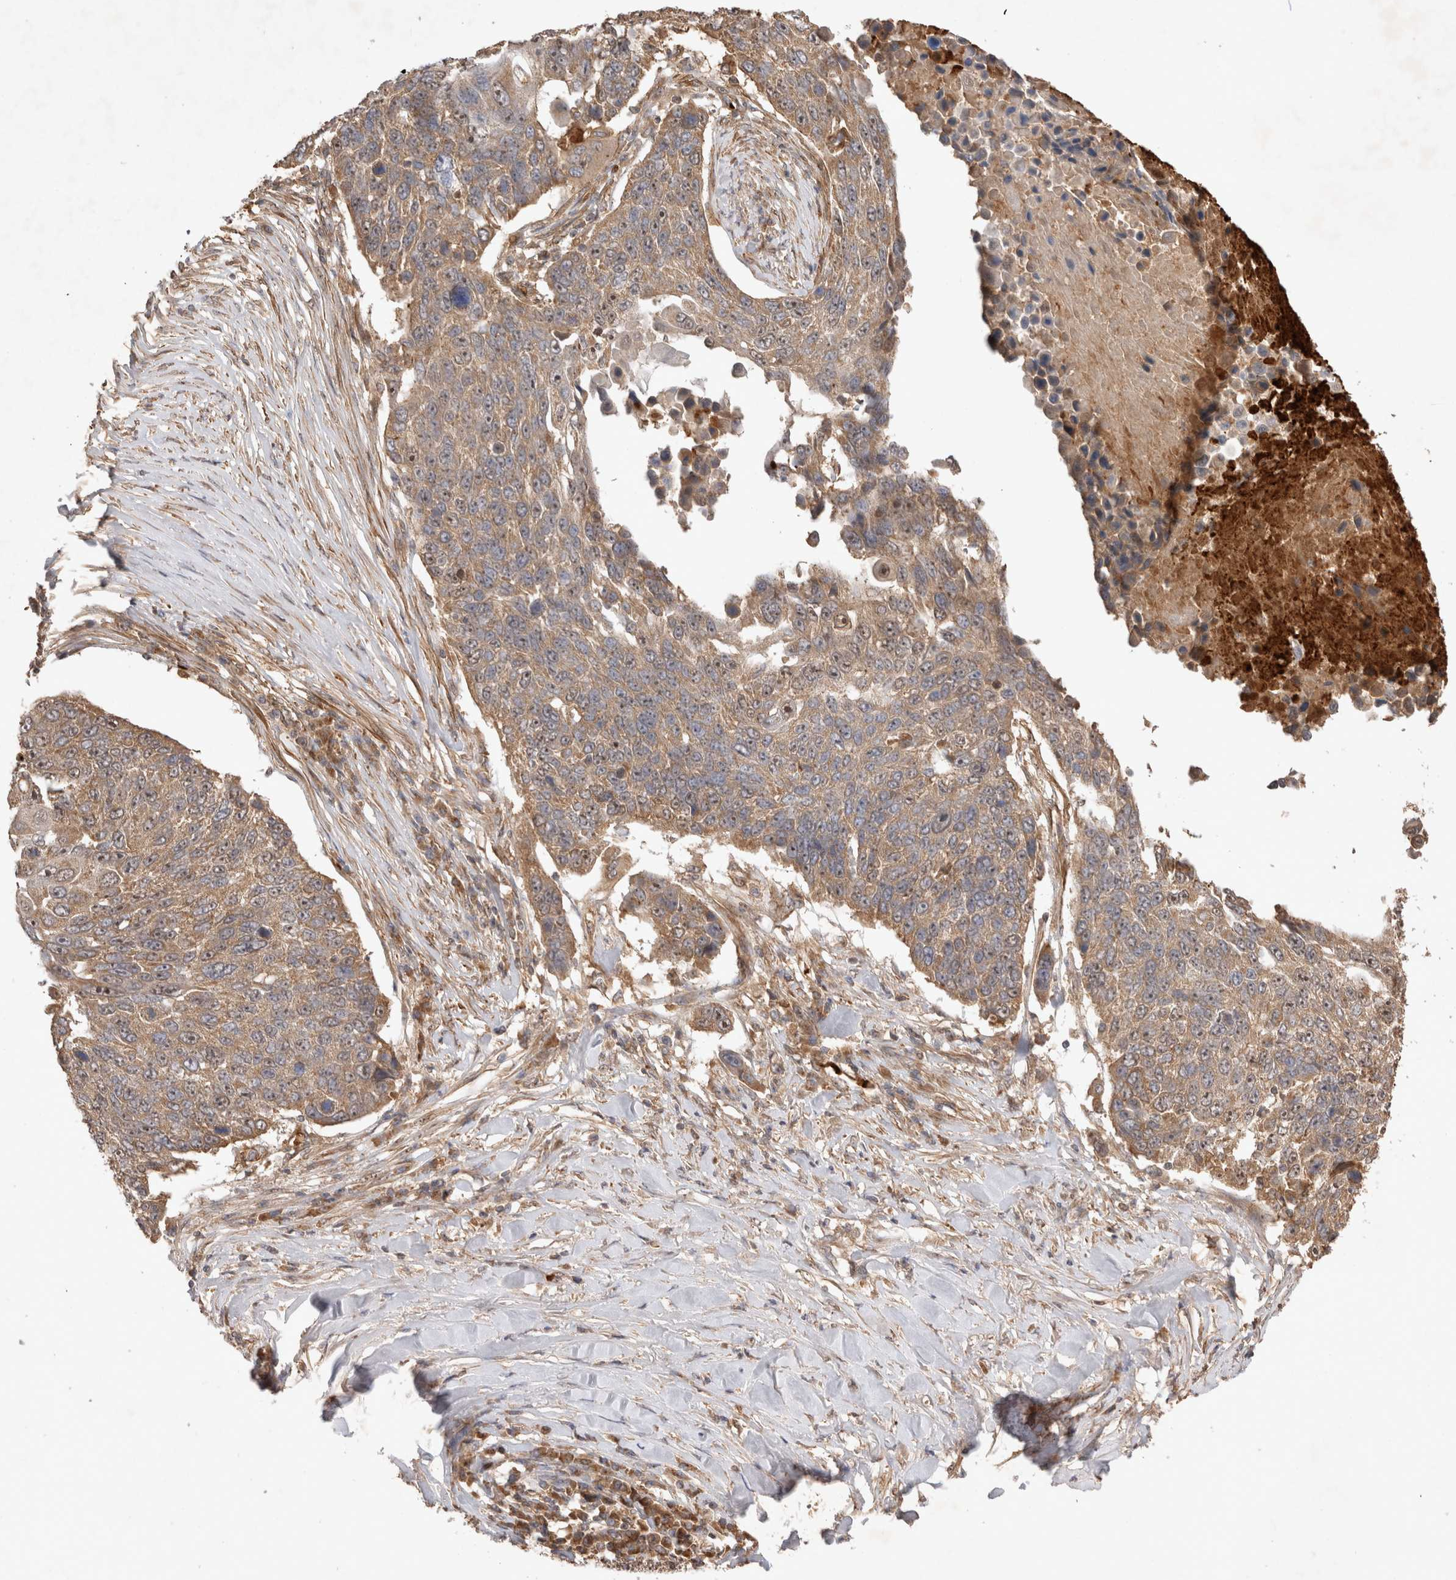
{"staining": {"intensity": "weak", "quantity": ">75%", "location": "cytoplasmic/membranous,nuclear"}, "tissue": "lung cancer", "cell_type": "Tumor cells", "image_type": "cancer", "snomed": [{"axis": "morphology", "description": "Squamous cell carcinoma, NOS"}, {"axis": "topography", "description": "Lung"}], "caption": "Brown immunohistochemical staining in lung squamous cell carcinoma exhibits weak cytoplasmic/membranous and nuclear staining in about >75% of tumor cells.", "gene": "FAM221A", "patient": {"sex": "male", "age": 66}}